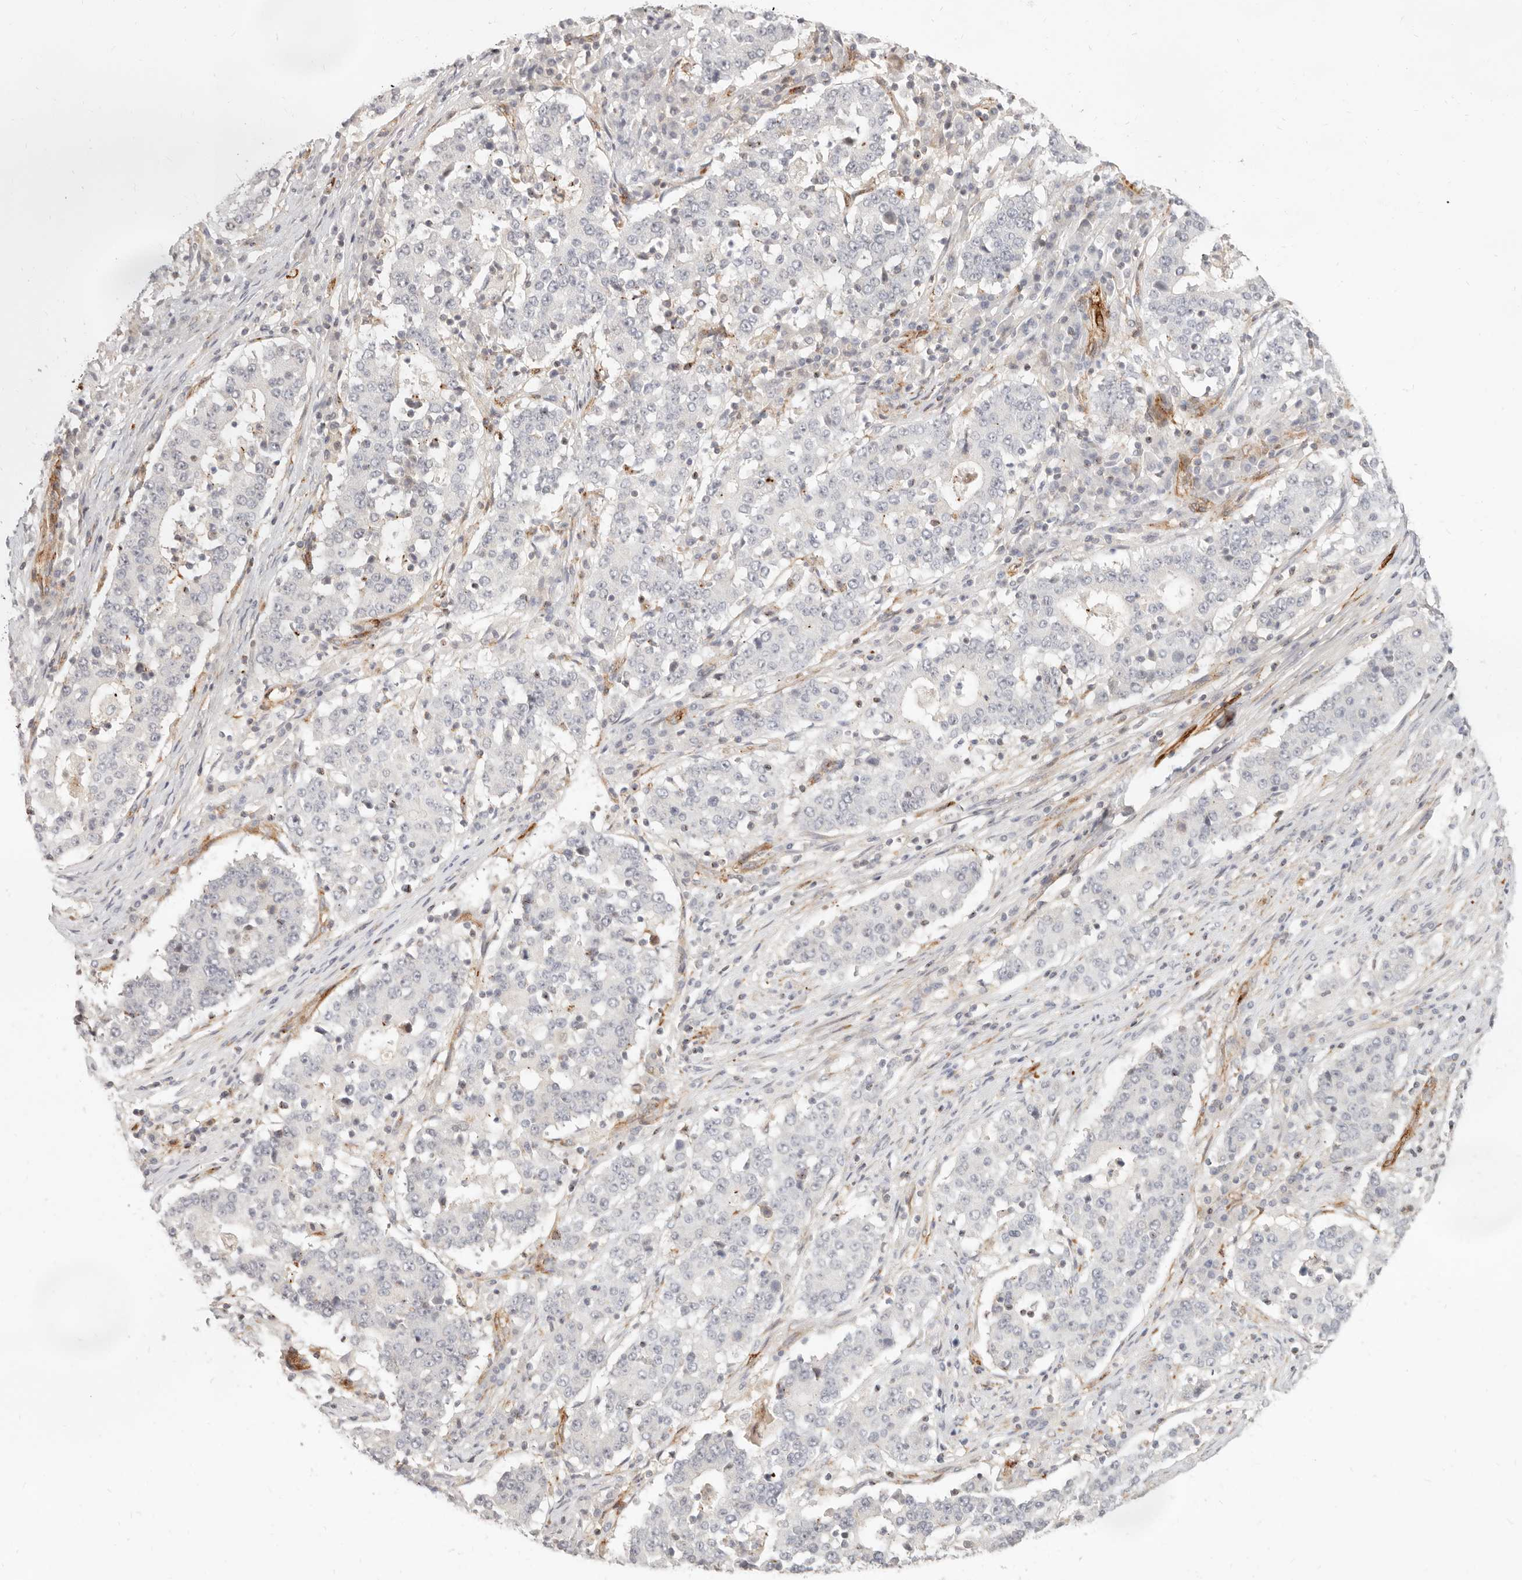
{"staining": {"intensity": "negative", "quantity": "none", "location": "none"}, "tissue": "stomach cancer", "cell_type": "Tumor cells", "image_type": "cancer", "snomed": [{"axis": "morphology", "description": "Adenocarcinoma, NOS"}, {"axis": "topography", "description": "Stomach"}], "caption": "An immunohistochemistry image of stomach cancer is shown. There is no staining in tumor cells of stomach cancer.", "gene": "SASS6", "patient": {"sex": "male", "age": 59}}